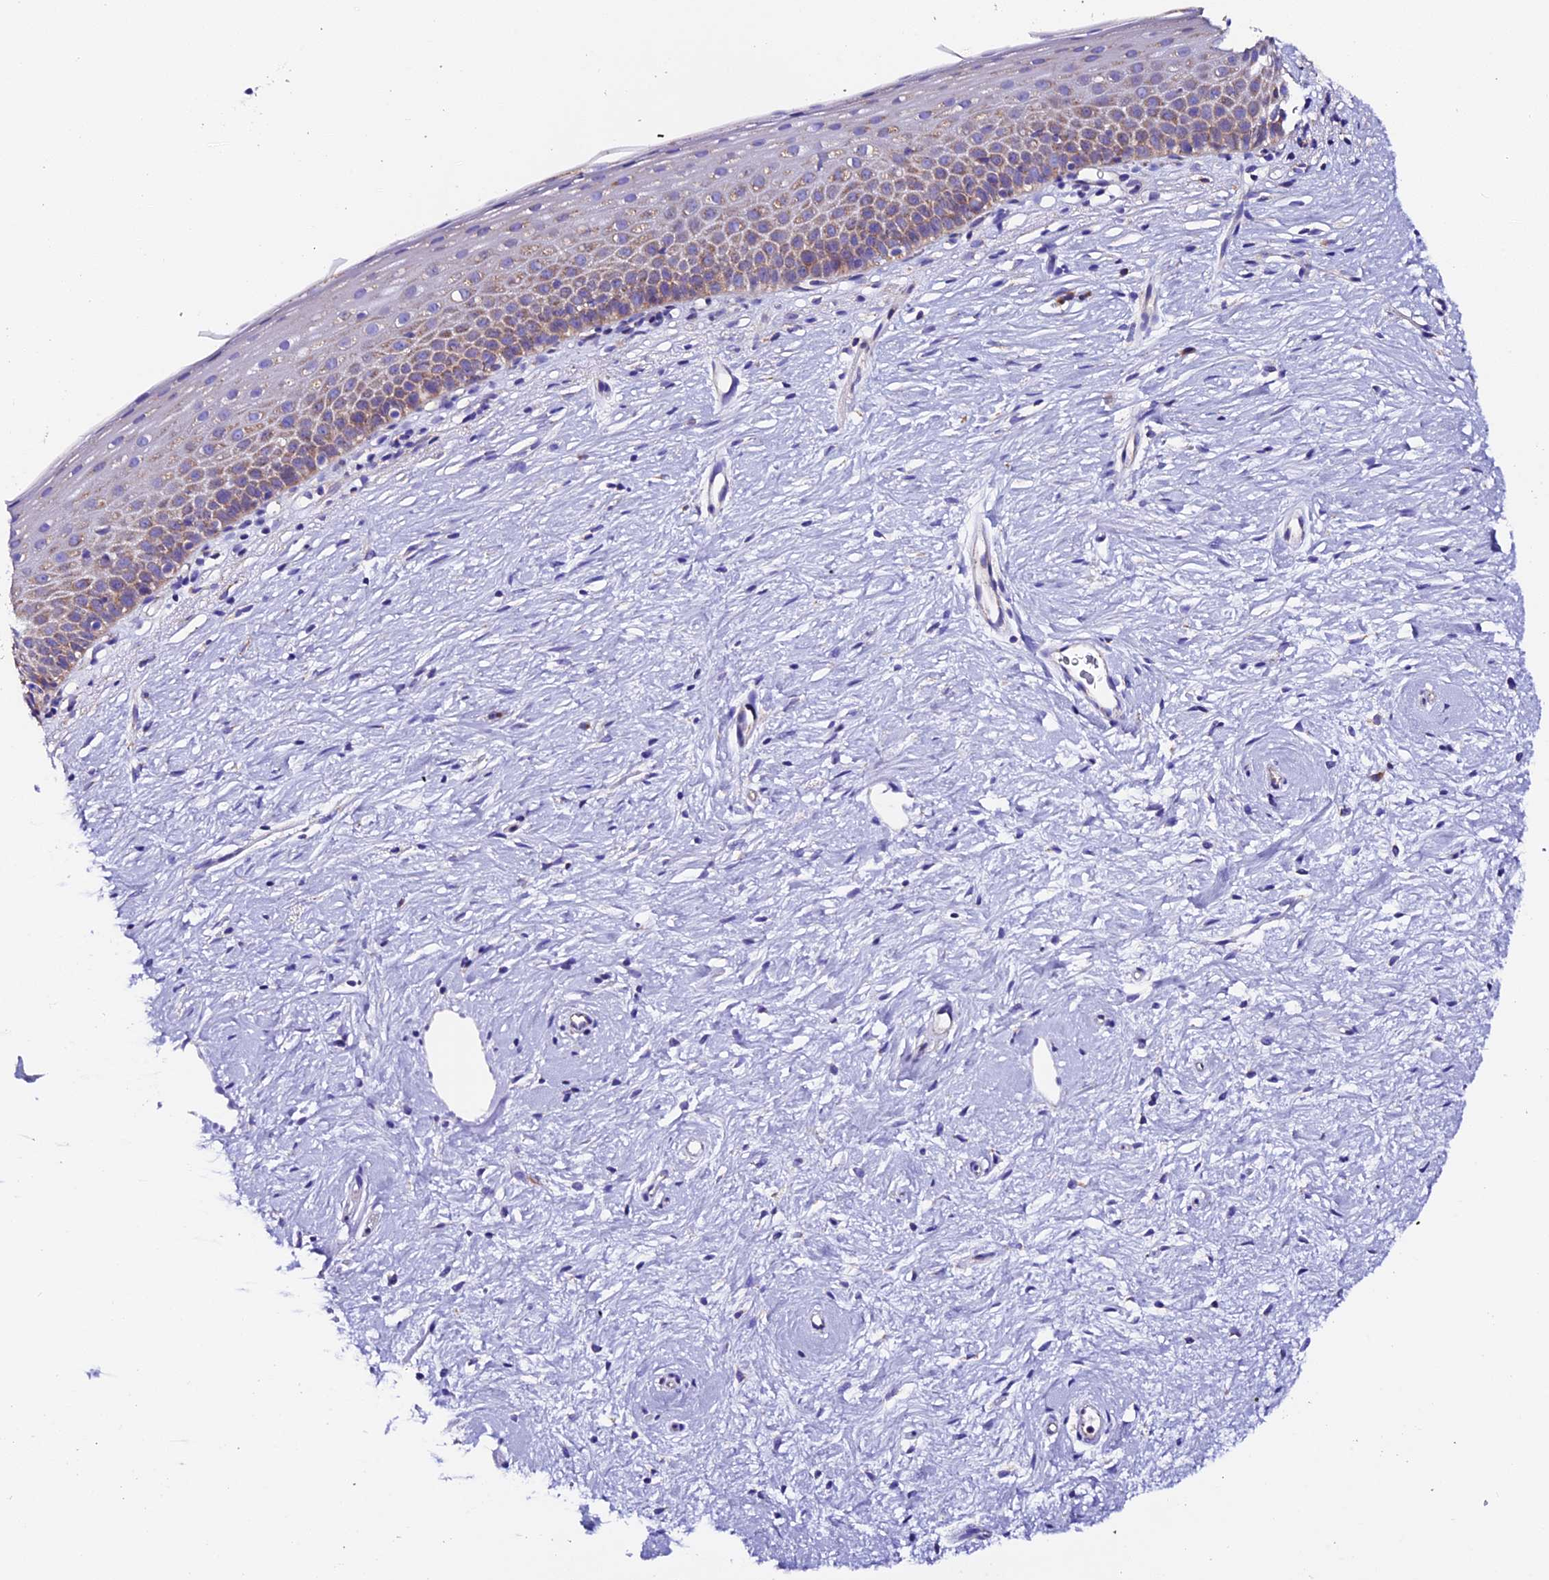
{"staining": {"intensity": "weak", "quantity": "<25%", "location": "cytoplasmic/membranous"}, "tissue": "cervix", "cell_type": "Glandular cells", "image_type": "normal", "snomed": [{"axis": "morphology", "description": "Normal tissue, NOS"}, {"axis": "topography", "description": "Cervix"}], "caption": "Glandular cells are negative for protein expression in benign human cervix. (Brightfield microscopy of DAB (3,3'-diaminobenzidine) IHC at high magnification).", "gene": "COMTD1", "patient": {"sex": "female", "age": 57}}